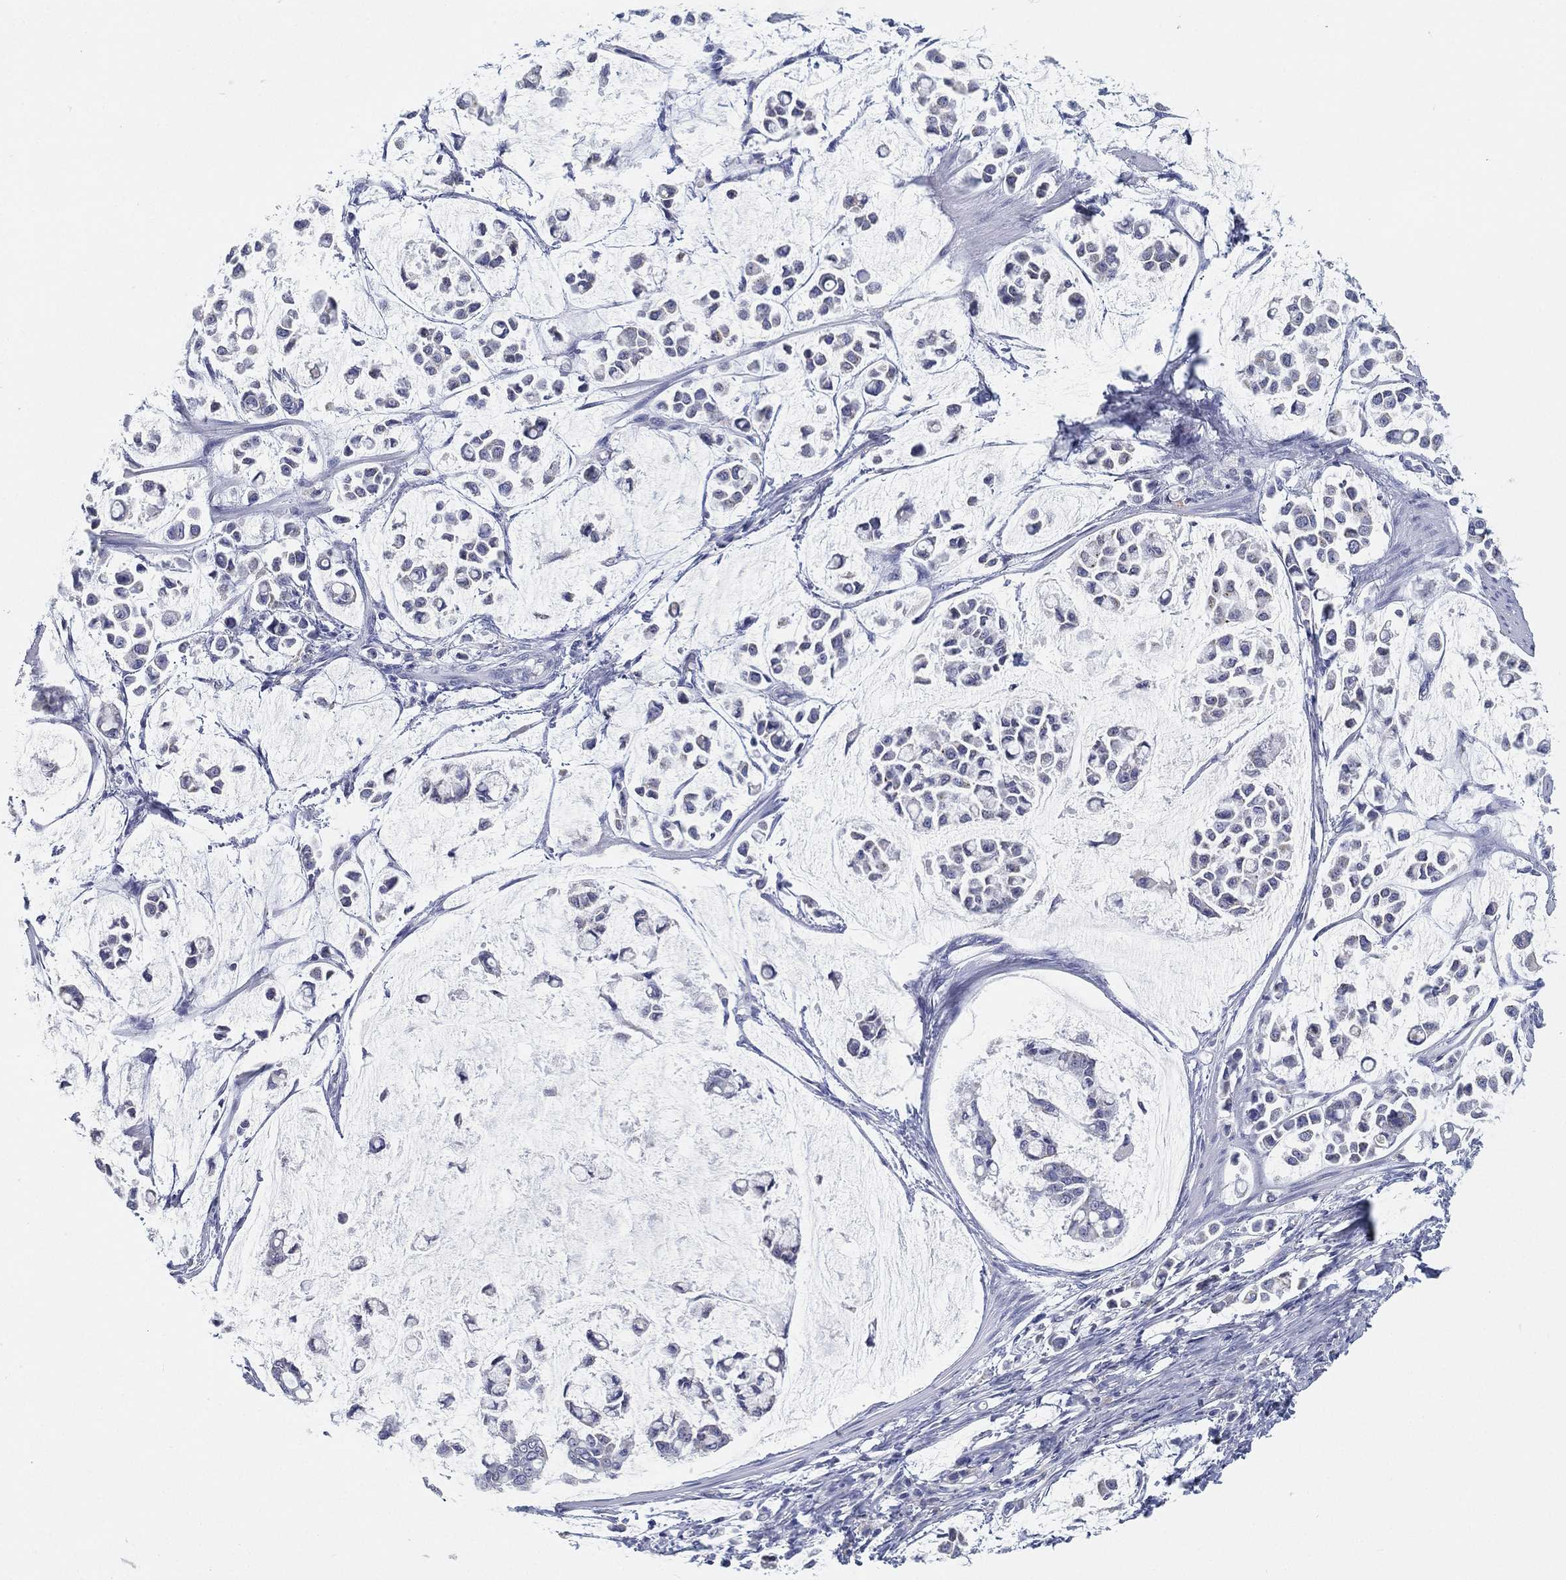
{"staining": {"intensity": "negative", "quantity": "none", "location": "none"}, "tissue": "stomach cancer", "cell_type": "Tumor cells", "image_type": "cancer", "snomed": [{"axis": "morphology", "description": "Adenocarcinoma, NOS"}, {"axis": "topography", "description": "Stomach"}], "caption": "Immunohistochemical staining of stomach cancer exhibits no significant expression in tumor cells.", "gene": "GPR61", "patient": {"sex": "male", "age": 82}}